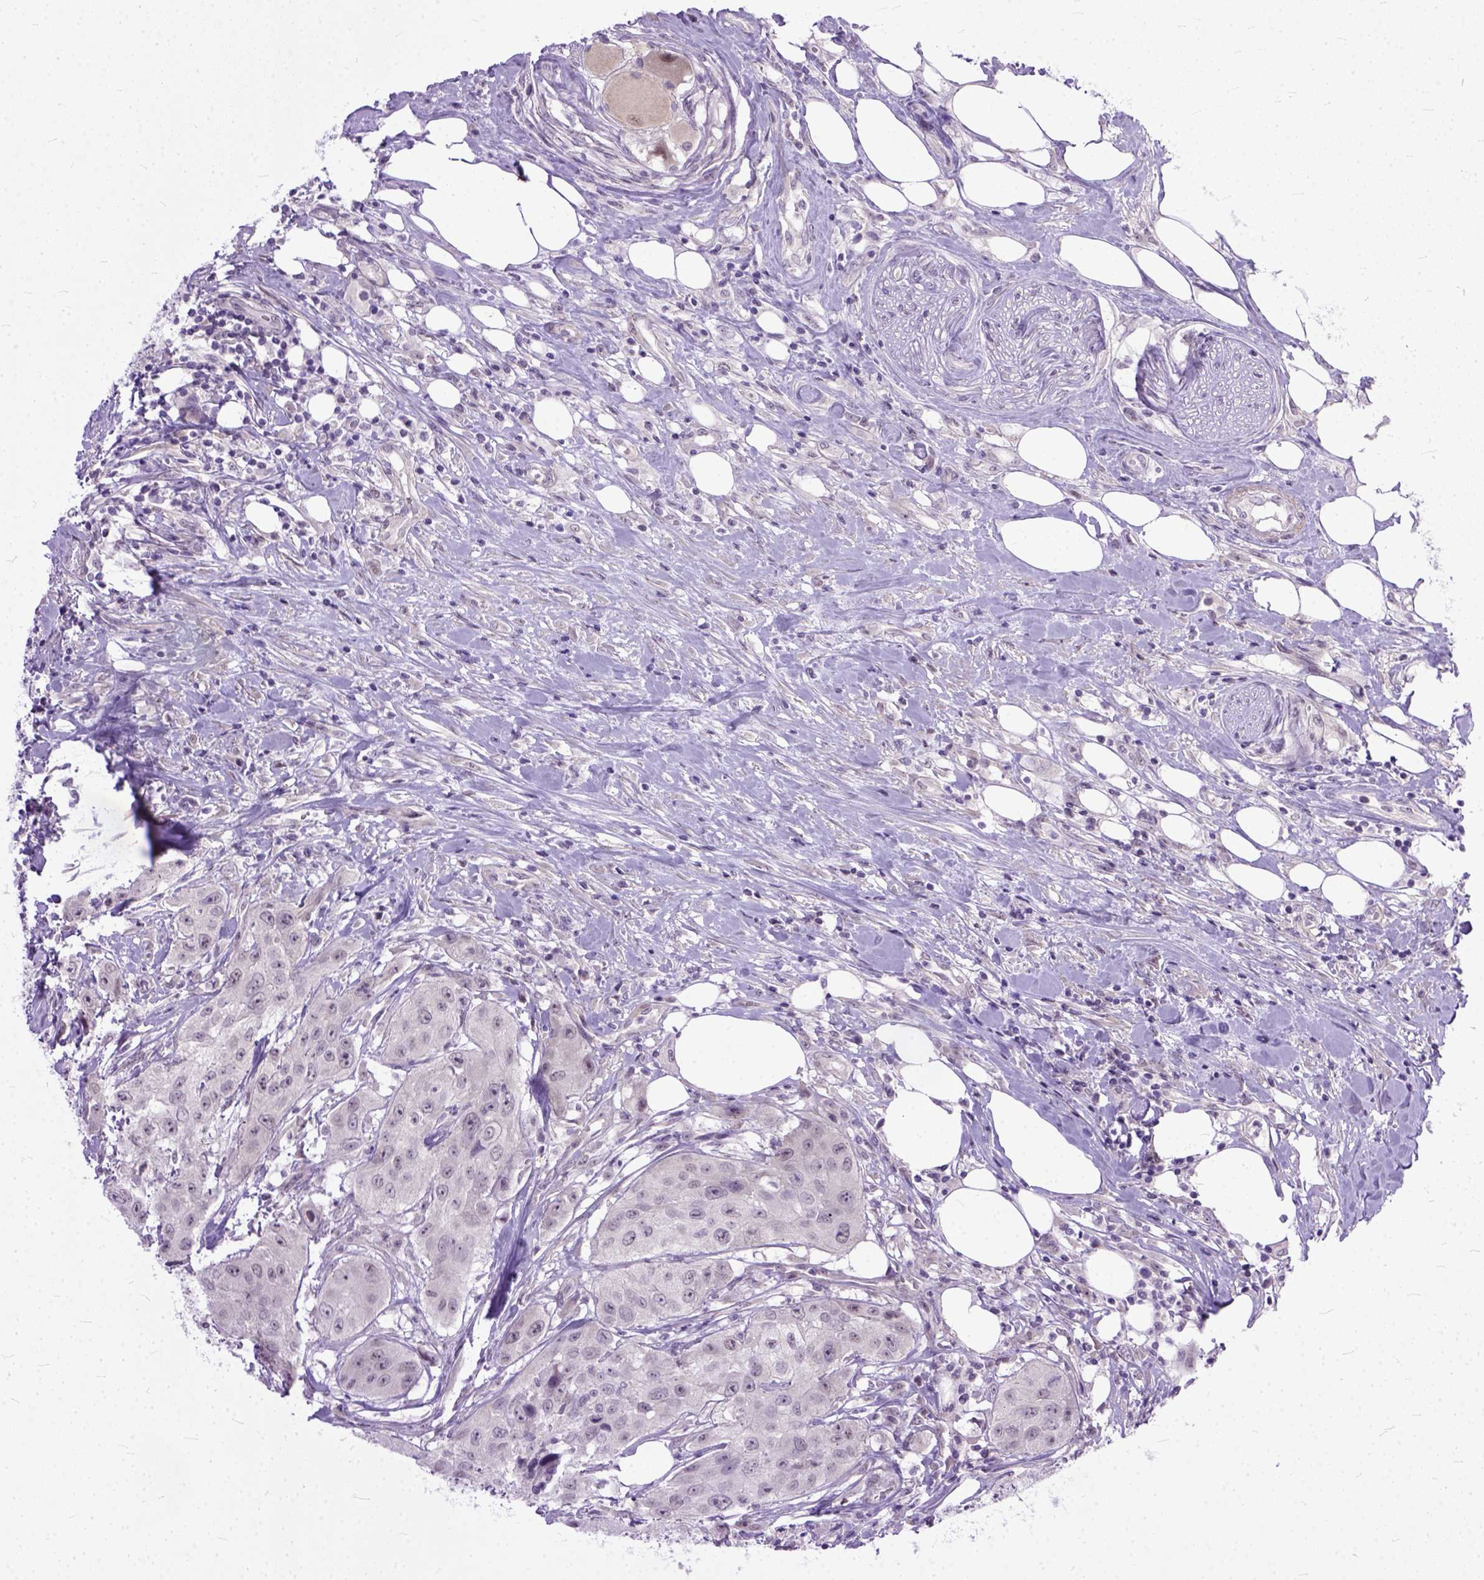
{"staining": {"intensity": "negative", "quantity": "none", "location": "none"}, "tissue": "urothelial cancer", "cell_type": "Tumor cells", "image_type": "cancer", "snomed": [{"axis": "morphology", "description": "Urothelial carcinoma, High grade"}, {"axis": "topography", "description": "Urinary bladder"}], "caption": "High power microscopy photomicrograph of an immunohistochemistry histopathology image of high-grade urothelial carcinoma, revealing no significant expression in tumor cells.", "gene": "TCEAL7", "patient": {"sex": "male", "age": 79}}